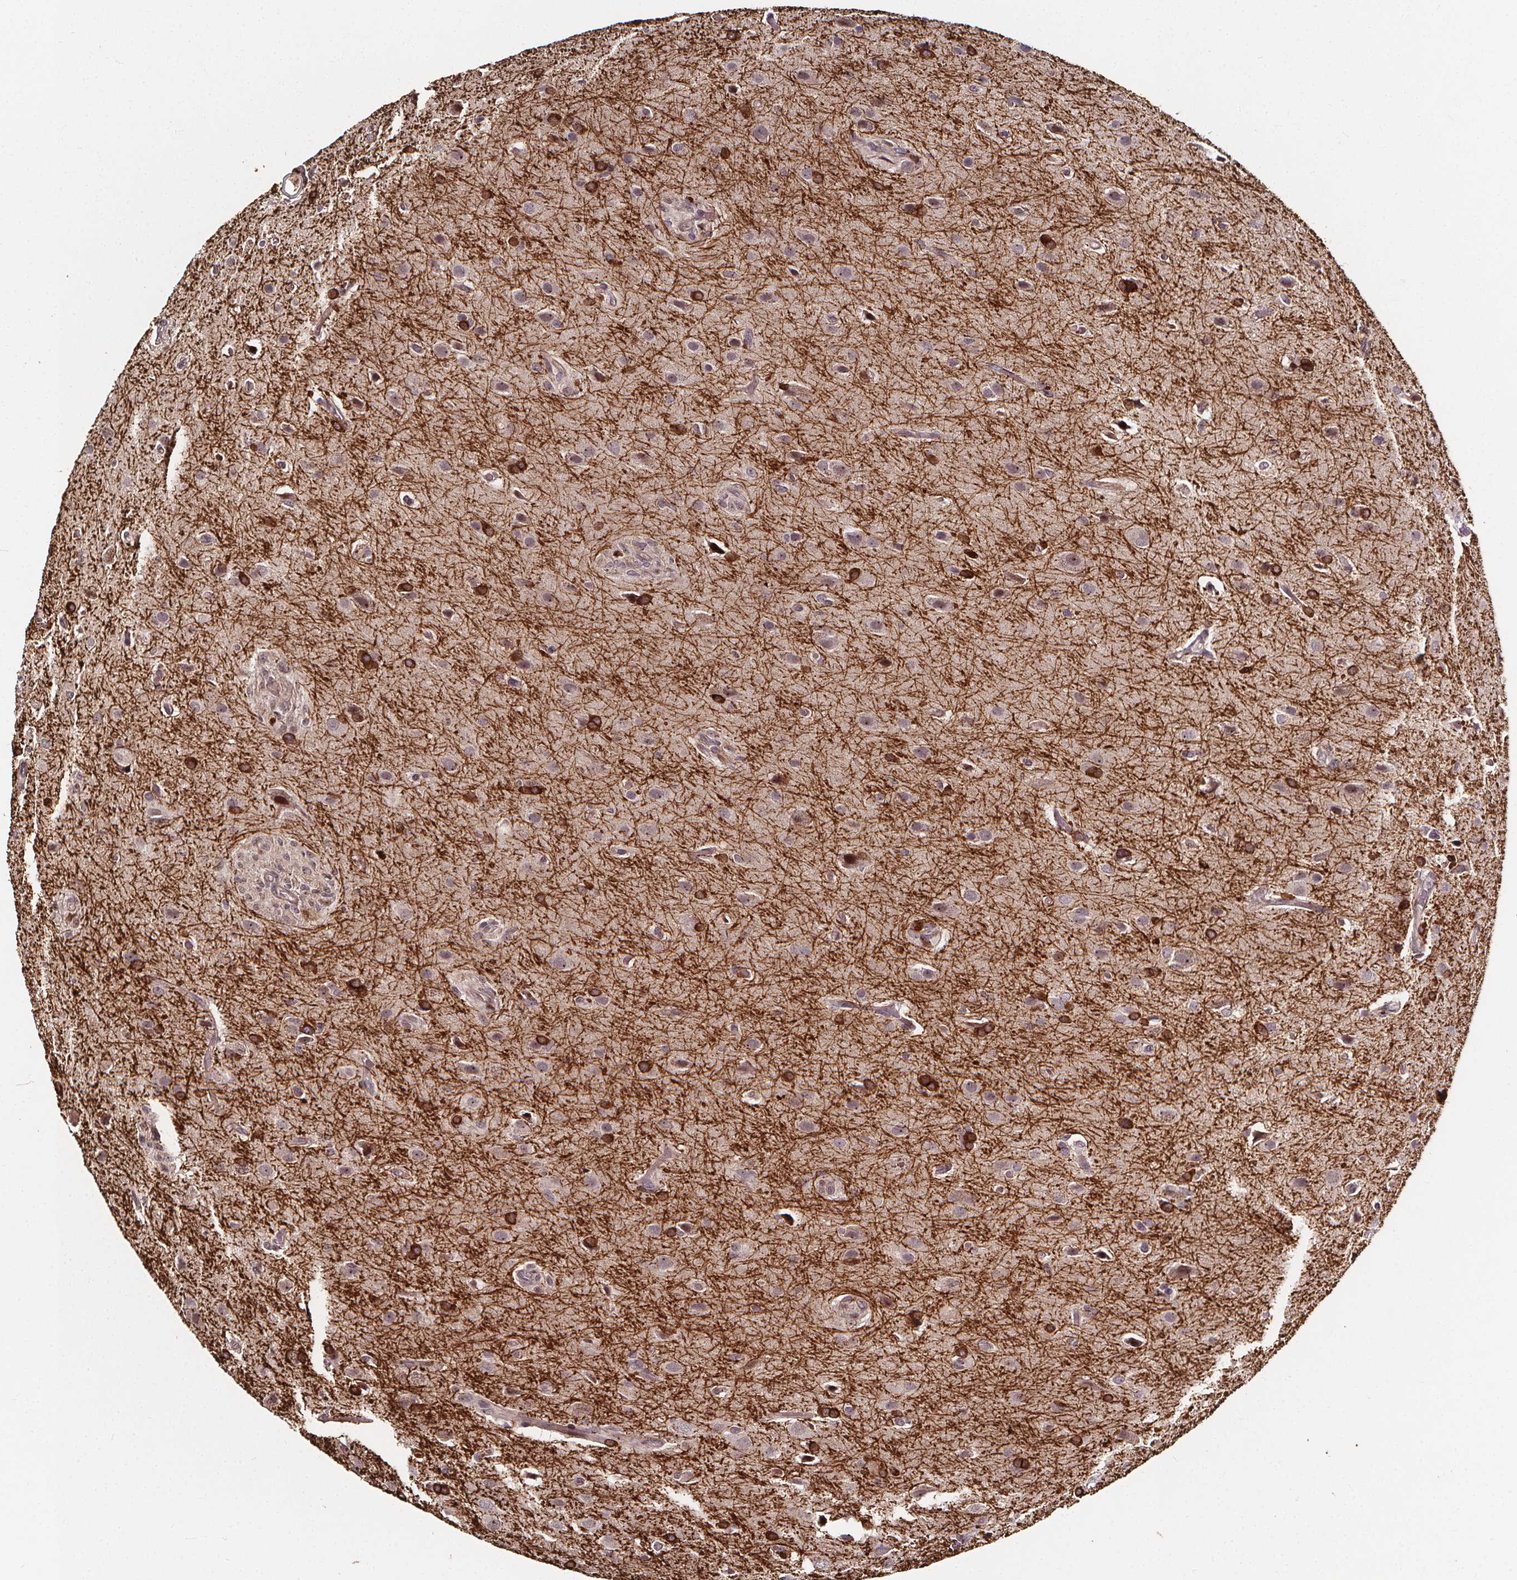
{"staining": {"intensity": "moderate", "quantity": "<25%", "location": "cytoplasmic/membranous,nuclear"}, "tissue": "glioma", "cell_type": "Tumor cells", "image_type": "cancer", "snomed": [{"axis": "morphology", "description": "Glioma, malignant, High grade"}, {"axis": "topography", "description": "Brain"}], "caption": "Immunohistochemistry photomicrograph of glioma stained for a protein (brown), which reveals low levels of moderate cytoplasmic/membranous and nuclear staining in approximately <25% of tumor cells.", "gene": "DDIT3", "patient": {"sex": "male", "age": 68}}